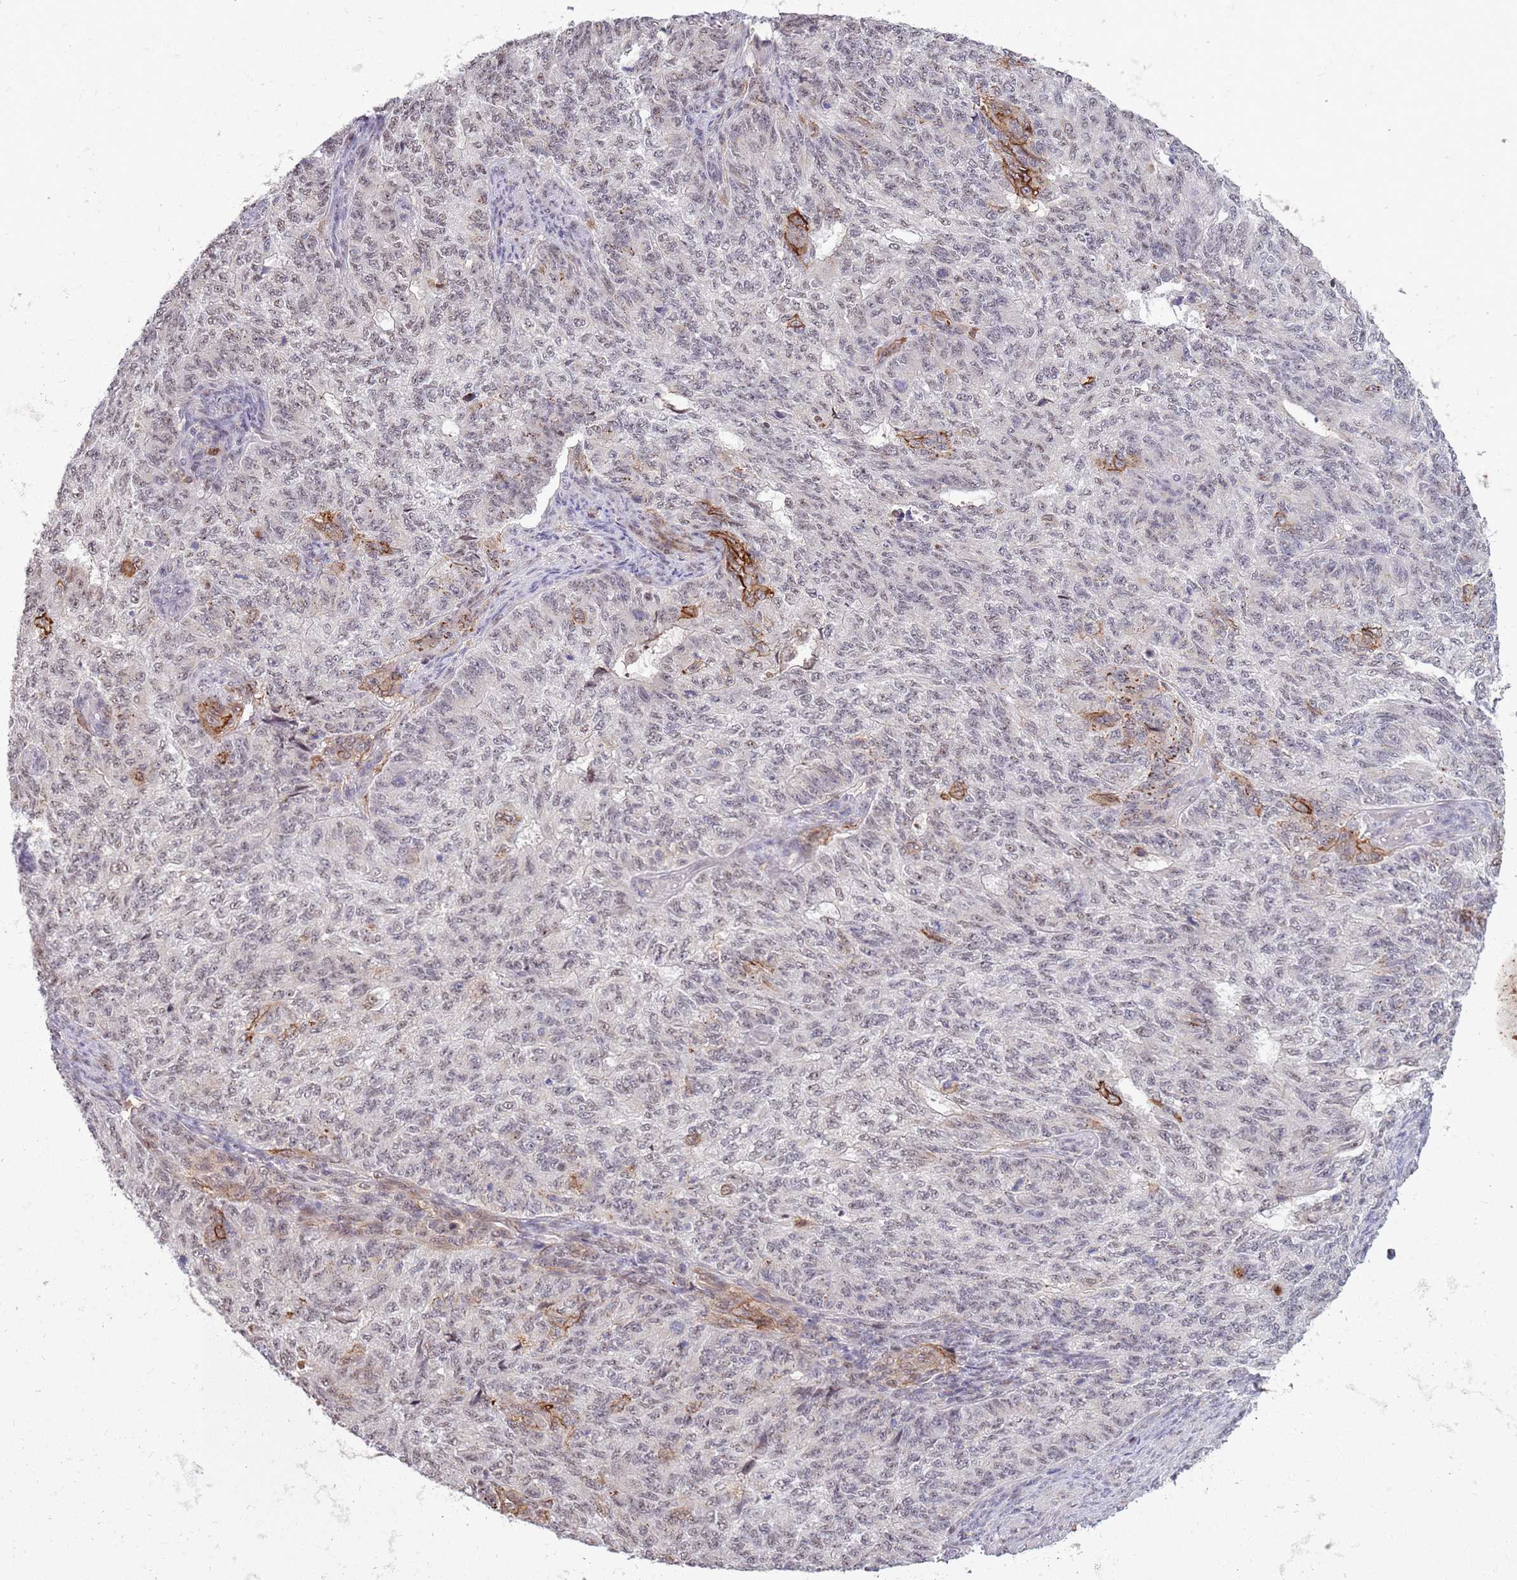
{"staining": {"intensity": "weak", "quantity": "<25%", "location": "nuclear"}, "tissue": "endometrial cancer", "cell_type": "Tumor cells", "image_type": "cancer", "snomed": [{"axis": "morphology", "description": "Adenocarcinoma, NOS"}, {"axis": "topography", "description": "Endometrium"}], "caption": "IHC histopathology image of endometrial cancer stained for a protein (brown), which exhibits no expression in tumor cells.", "gene": "CCNJL", "patient": {"sex": "female", "age": 32}}